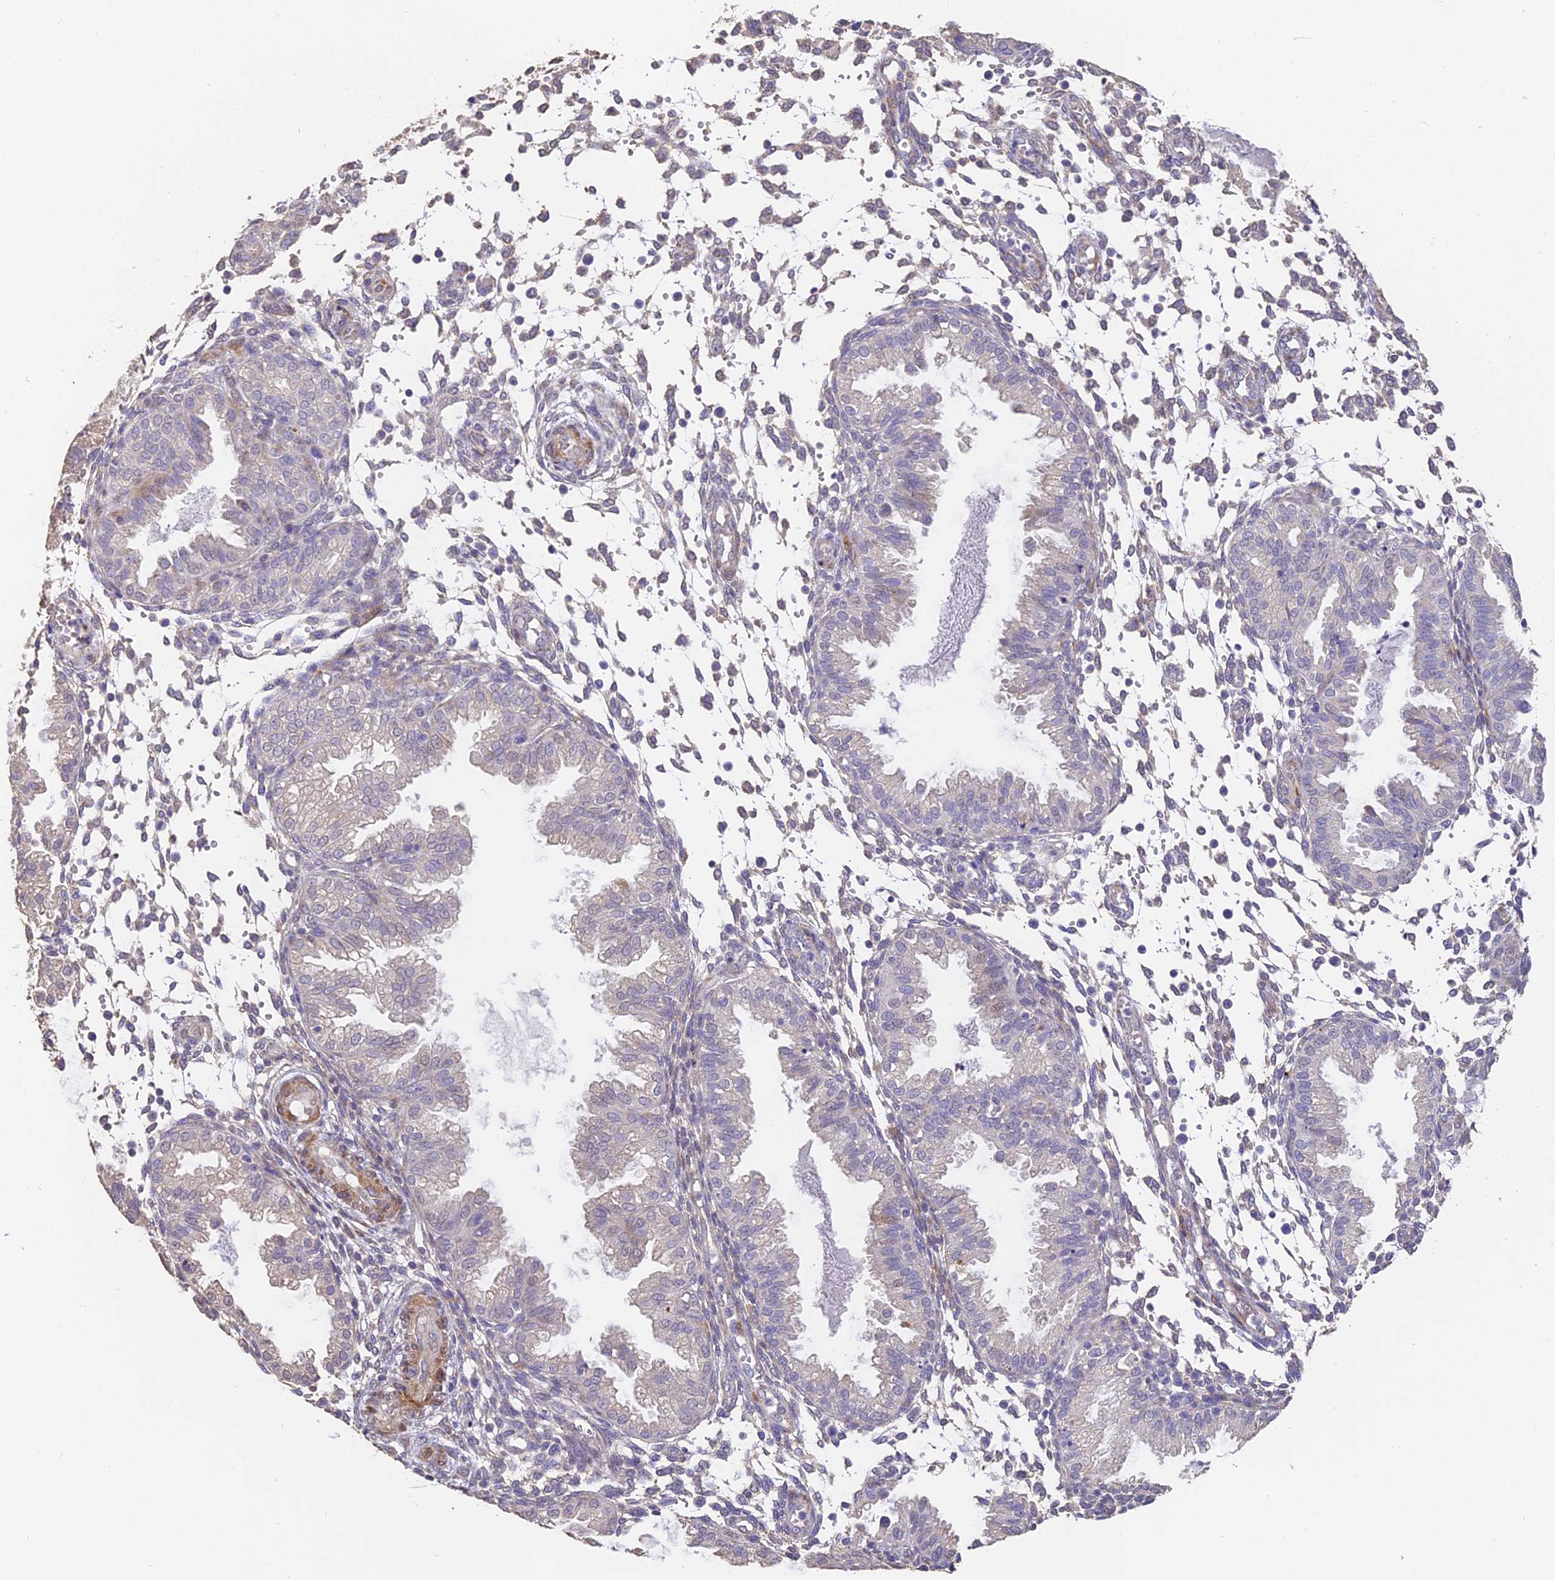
{"staining": {"intensity": "negative", "quantity": "none", "location": "none"}, "tissue": "endometrium", "cell_type": "Cells in endometrial stroma", "image_type": "normal", "snomed": [{"axis": "morphology", "description": "Normal tissue, NOS"}, {"axis": "topography", "description": "Endometrium"}], "caption": "An immunohistochemistry (IHC) photomicrograph of benign endometrium is shown. There is no staining in cells in endometrial stroma of endometrium. (IHC, brightfield microscopy, high magnification).", "gene": "SLC11A1", "patient": {"sex": "female", "age": 33}}